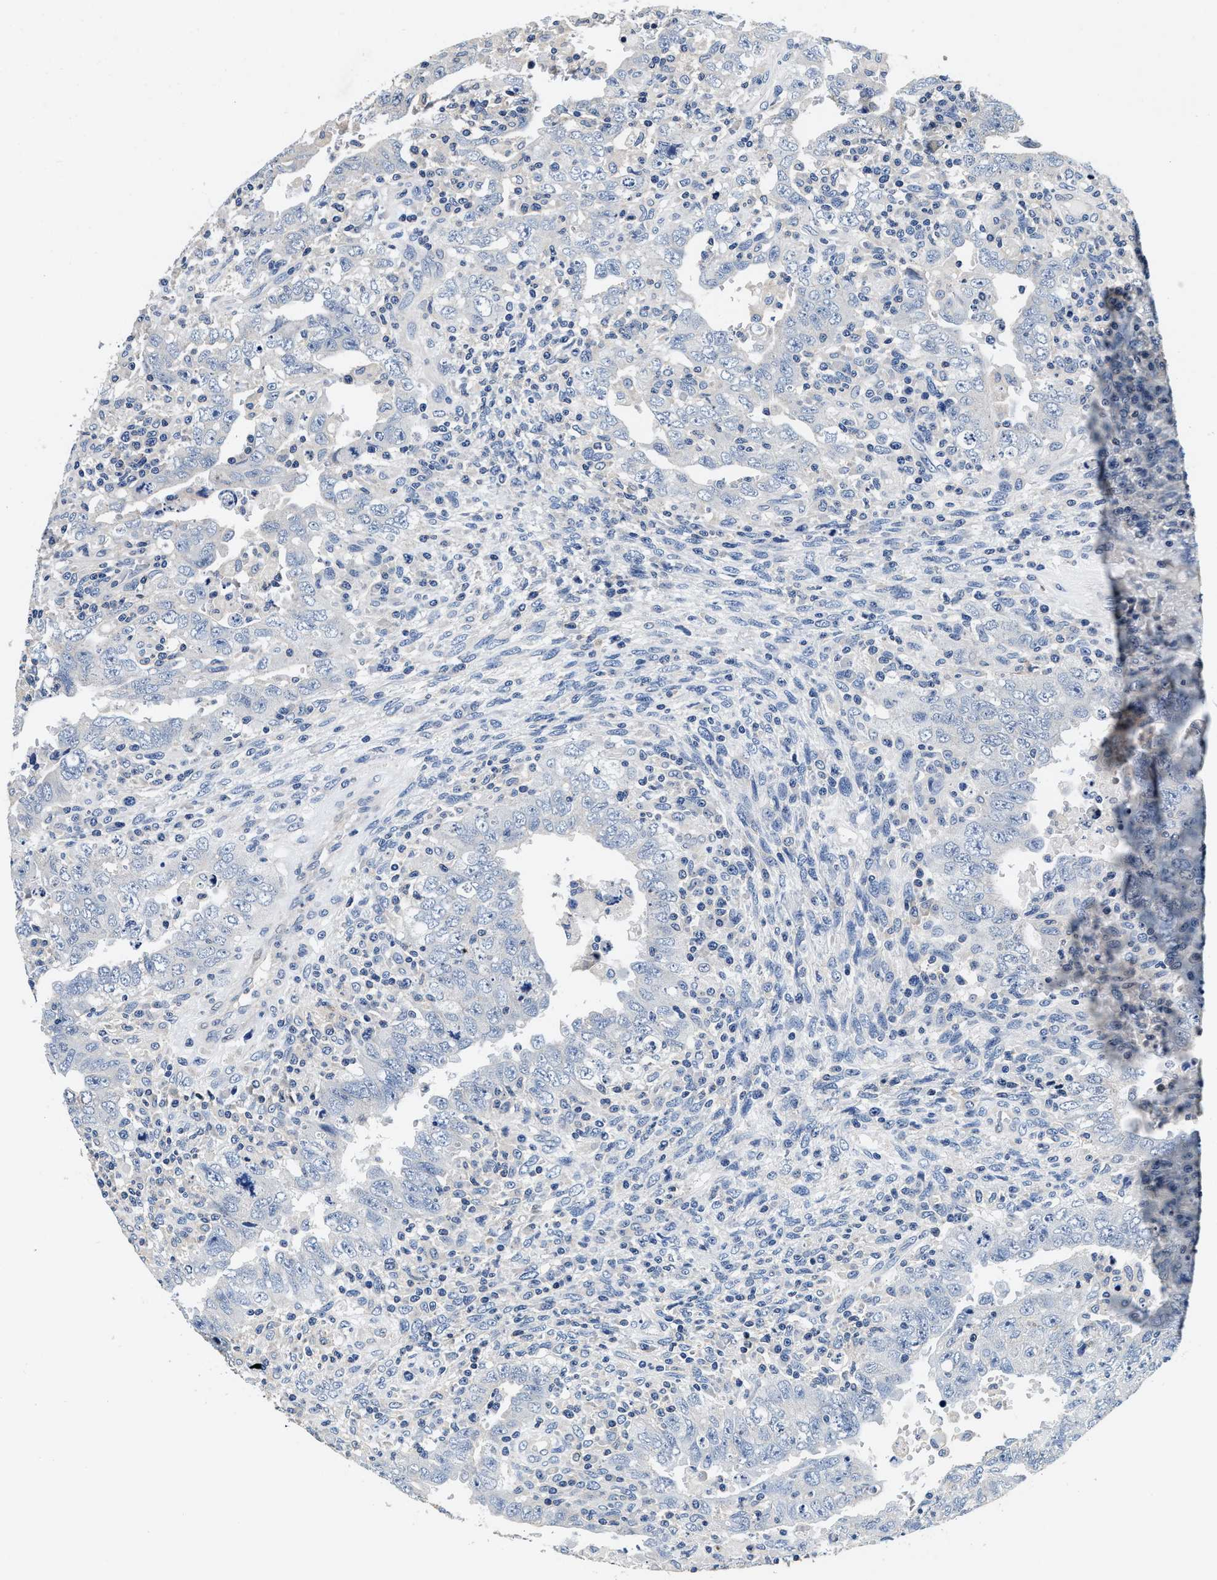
{"staining": {"intensity": "negative", "quantity": "none", "location": "none"}, "tissue": "testis cancer", "cell_type": "Tumor cells", "image_type": "cancer", "snomed": [{"axis": "morphology", "description": "Carcinoma, Embryonal, NOS"}, {"axis": "topography", "description": "Testis"}], "caption": "An immunohistochemistry histopathology image of testis embryonal carcinoma is shown. There is no staining in tumor cells of testis embryonal carcinoma.", "gene": "ANKIB1", "patient": {"sex": "male", "age": 26}}